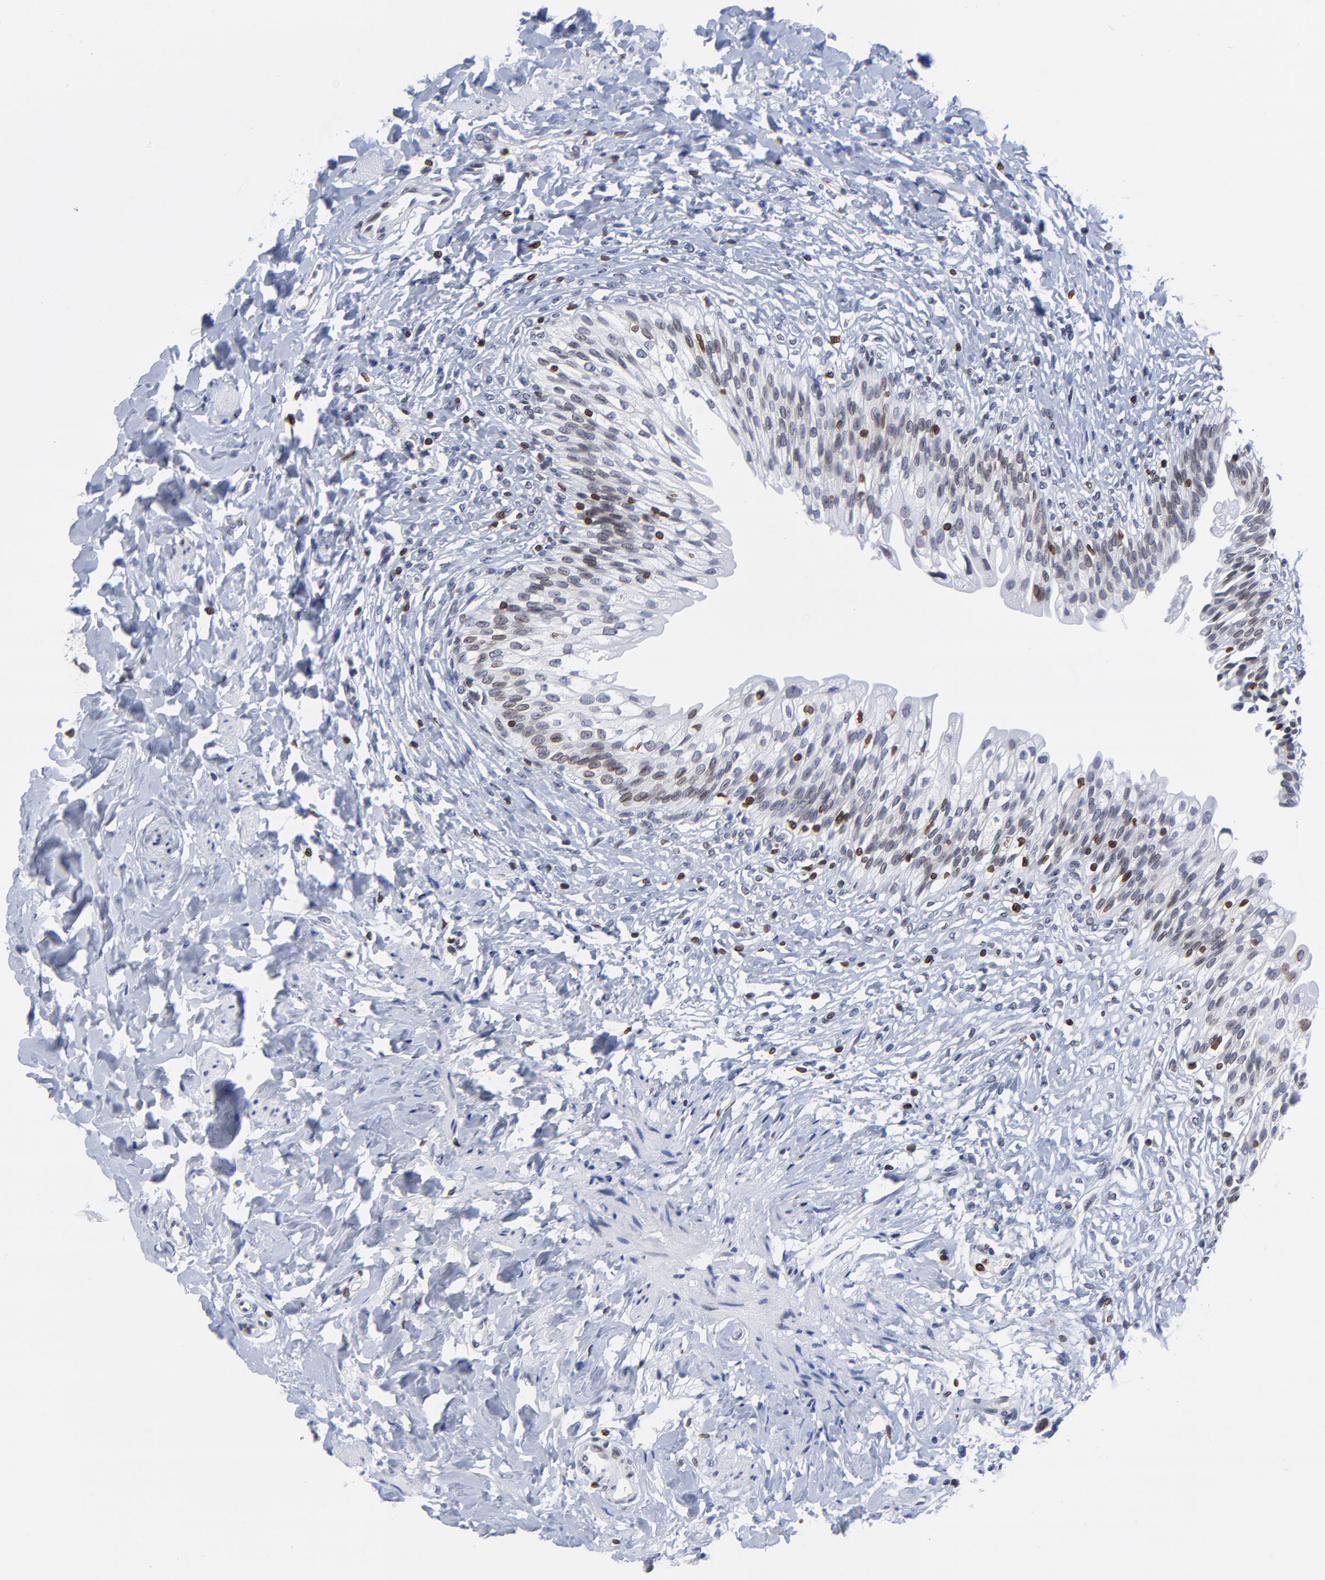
{"staining": {"intensity": "weak", "quantity": "25%-75%", "location": "cytoplasmic/membranous,nuclear"}, "tissue": "urinary bladder", "cell_type": "Urothelial cells", "image_type": "normal", "snomed": [{"axis": "morphology", "description": "Normal tissue, NOS"}, {"axis": "morphology", "description": "Inflammation, NOS"}, {"axis": "topography", "description": "Urinary bladder"}], "caption": "Protein expression analysis of unremarkable urinary bladder displays weak cytoplasmic/membranous,nuclear positivity in about 25%-75% of urothelial cells.", "gene": "THAP7", "patient": {"sex": "female", "age": 80}}